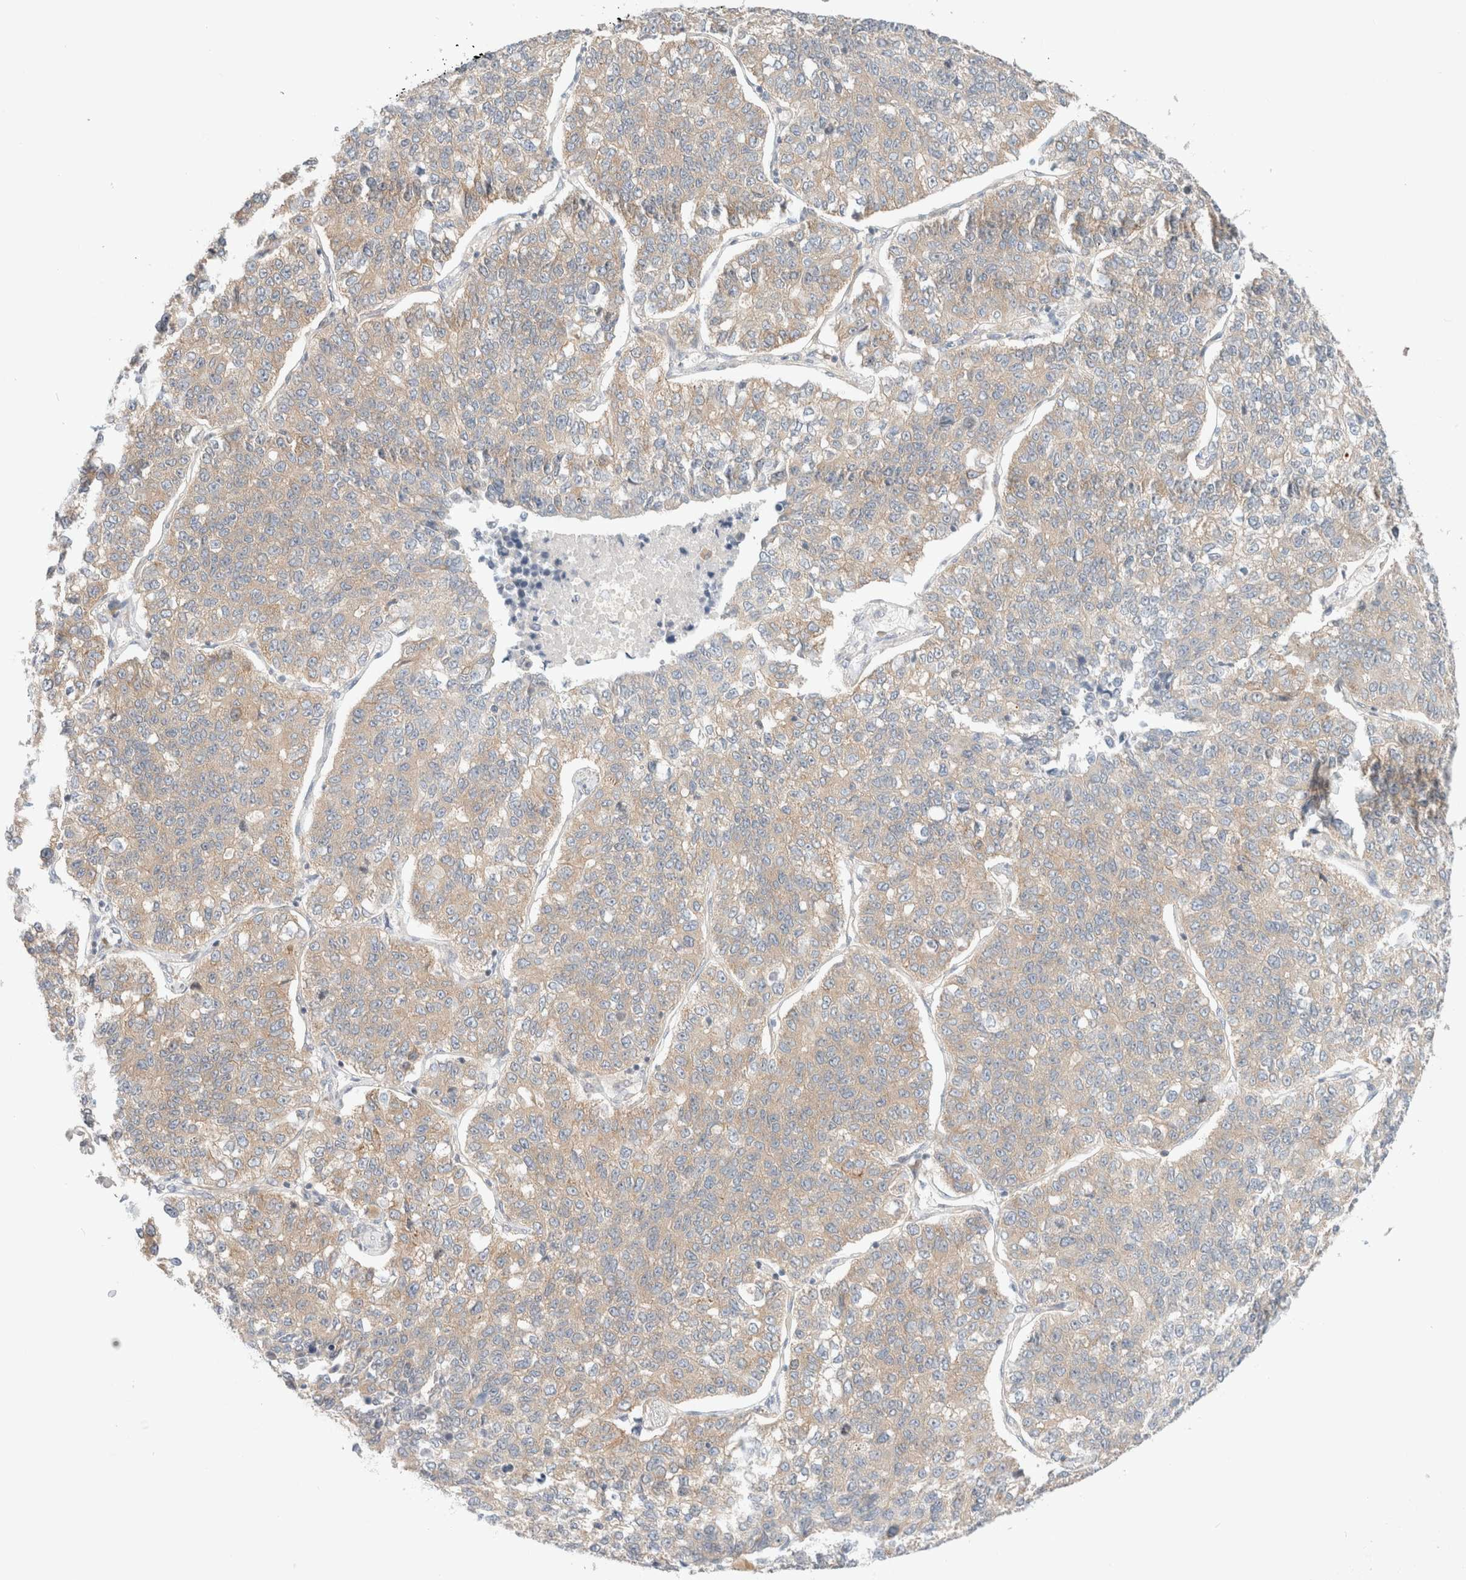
{"staining": {"intensity": "weak", "quantity": "25%-75%", "location": "cytoplasmic/membranous"}, "tissue": "lung cancer", "cell_type": "Tumor cells", "image_type": "cancer", "snomed": [{"axis": "morphology", "description": "Adenocarcinoma, NOS"}, {"axis": "topography", "description": "Lung"}], "caption": "A histopathology image of human lung adenocarcinoma stained for a protein displays weak cytoplasmic/membranous brown staining in tumor cells. The protein of interest is shown in brown color, while the nuclei are stained blue.", "gene": "MARK3", "patient": {"sex": "male", "age": 49}}